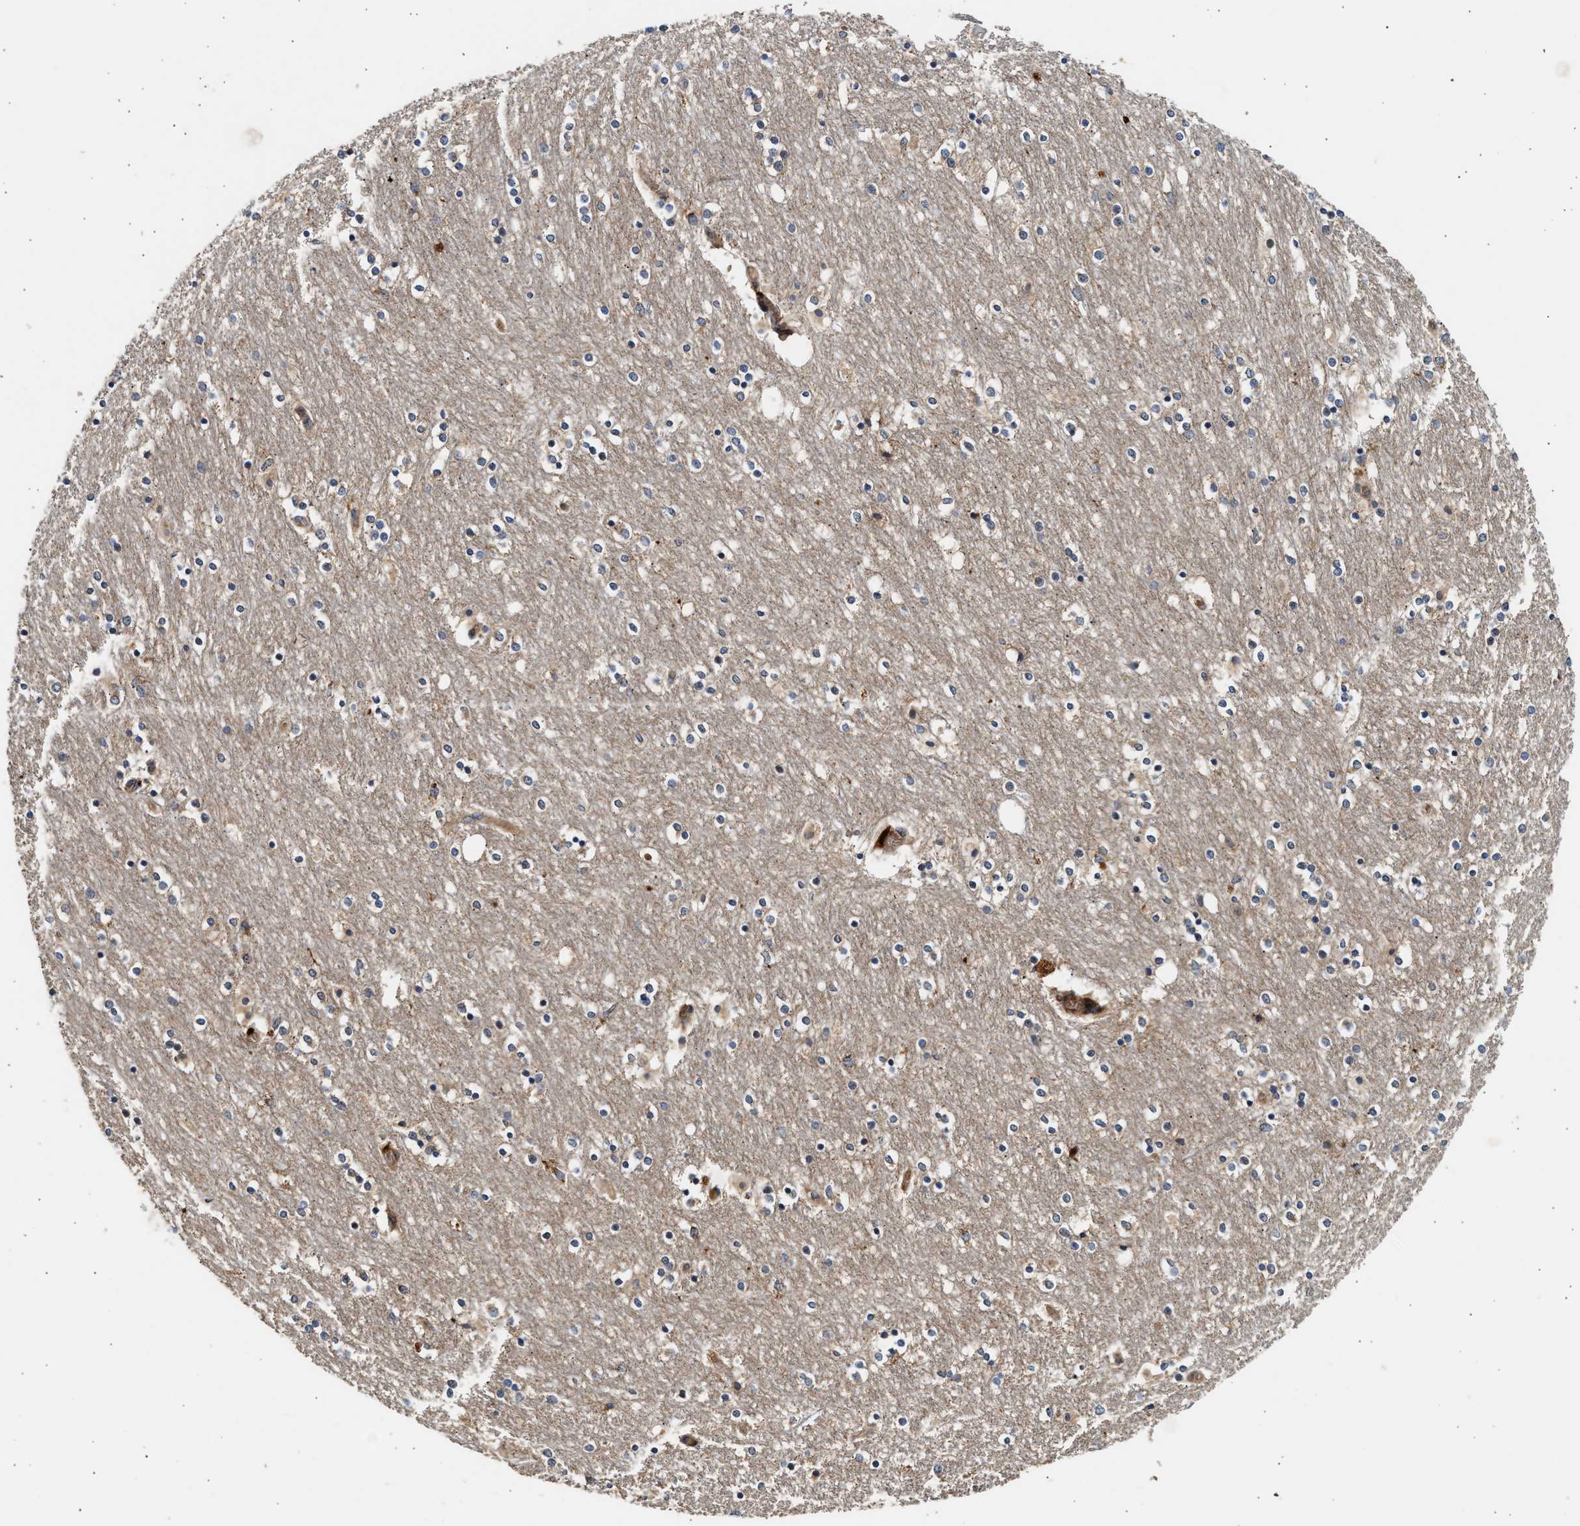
{"staining": {"intensity": "strong", "quantity": "<25%", "location": "cytoplasmic/membranous"}, "tissue": "caudate", "cell_type": "Glial cells", "image_type": "normal", "snomed": [{"axis": "morphology", "description": "Normal tissue, NOS"}, {"axis": "topography", "description": "Lateral ventricle wall"}], "caption": "Benign caudate demonstrates strong cytoplasmic/membranous positivity in about <25% of glial cells.", "gene": "PLD3", "patient": {"sex": "female", "age": 54}}